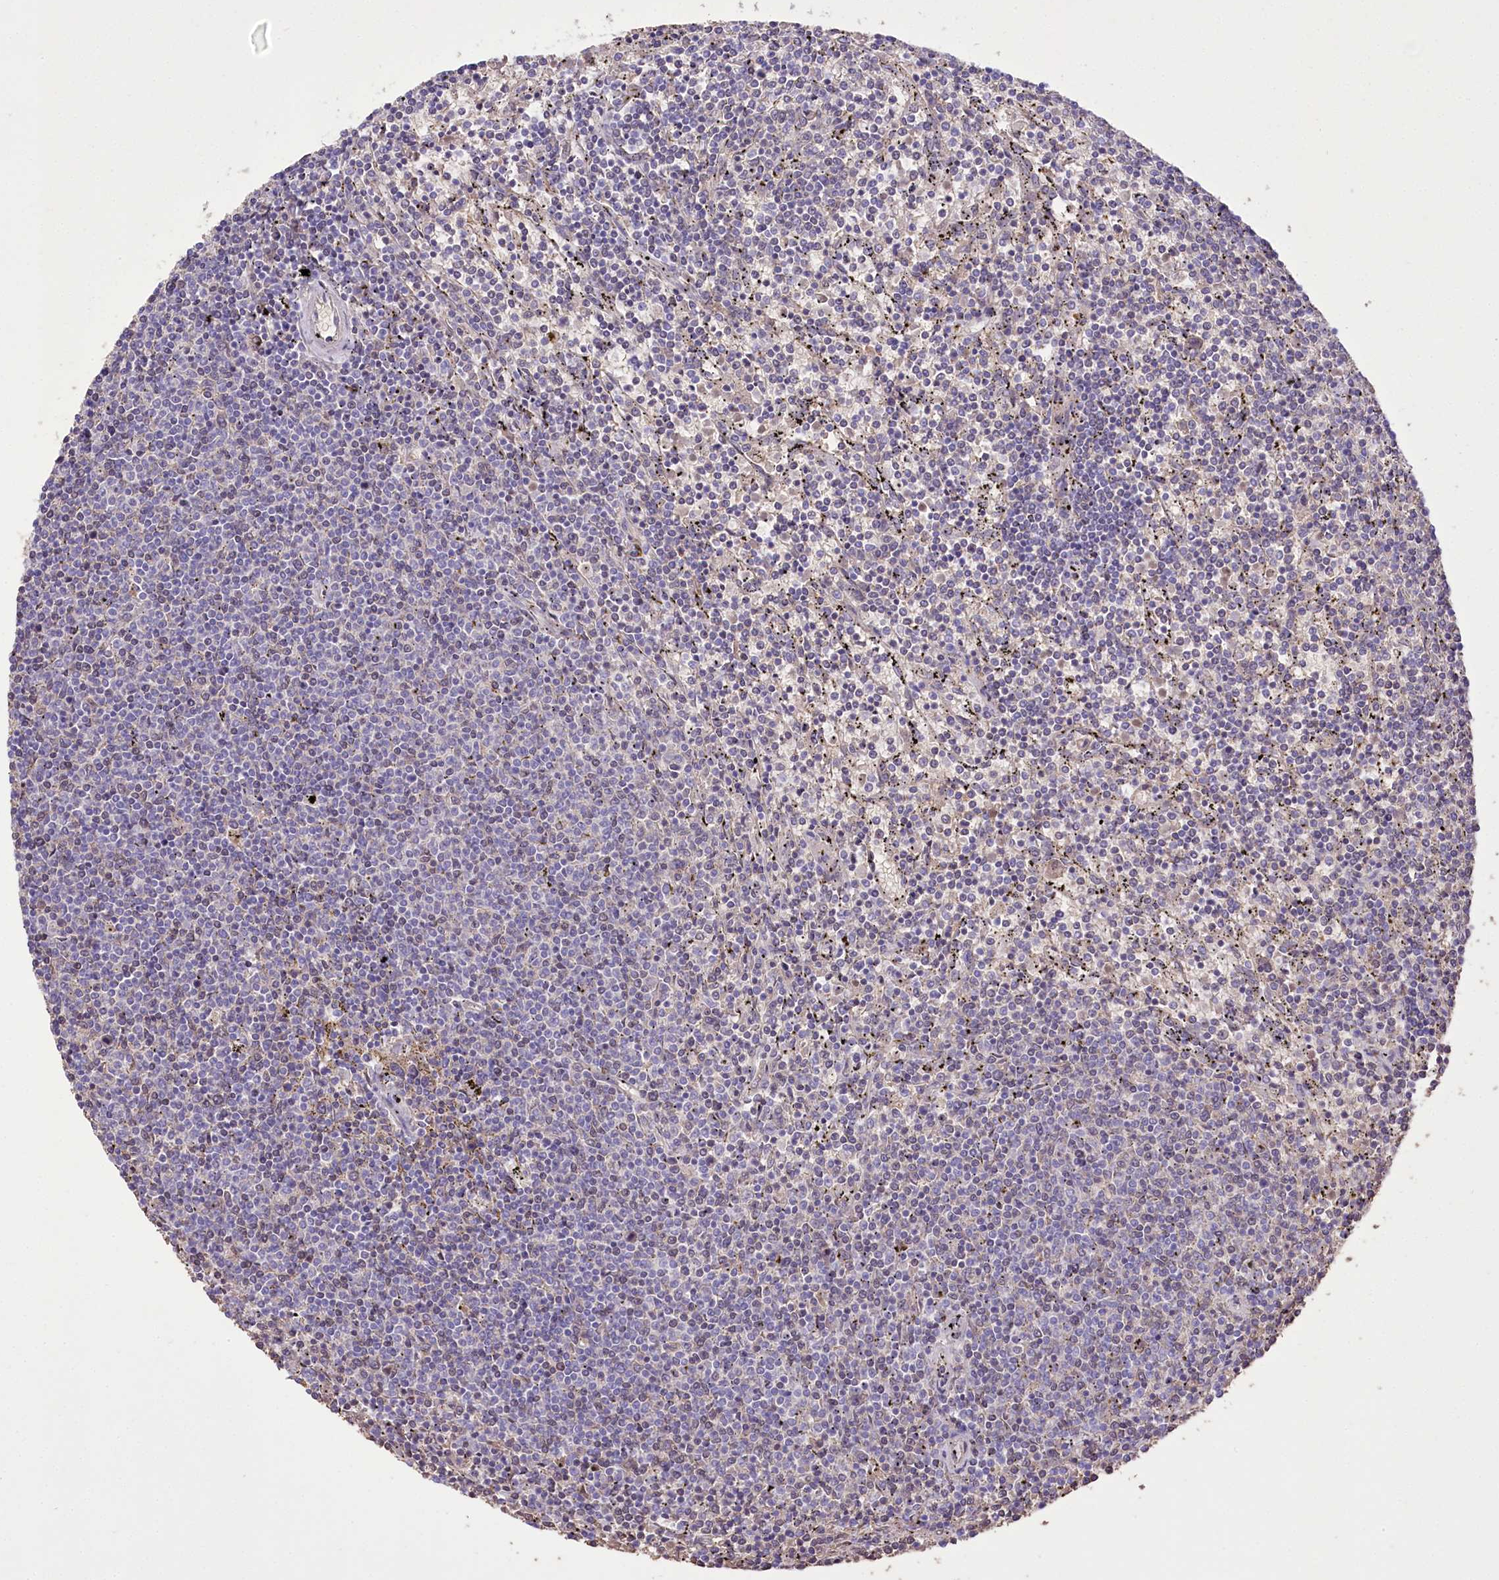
{"staining": {"intensity": "negative", "quantity": "none", "location": "none"}, "tissue": "lymphoma", "cell_type": "Tumor cells", "image_type": "cancer", "snomed": [{"axis": "morphology", "description": "Malignant lymphoma, non-Hodgkin's type, Low grade"}, {"axis": "topography", "description": "Spleen"}], "caption": "A histopathology image of malignant lymphoma, non-Hodgkin's type (low-grade) stained for a protein reveals no brown staining in tumor cells. (DAB IHC visualized using brightfield microscopy, high magnification).", "gene": "PRSS53", "patient": {"sex": "female", "age": 50}}